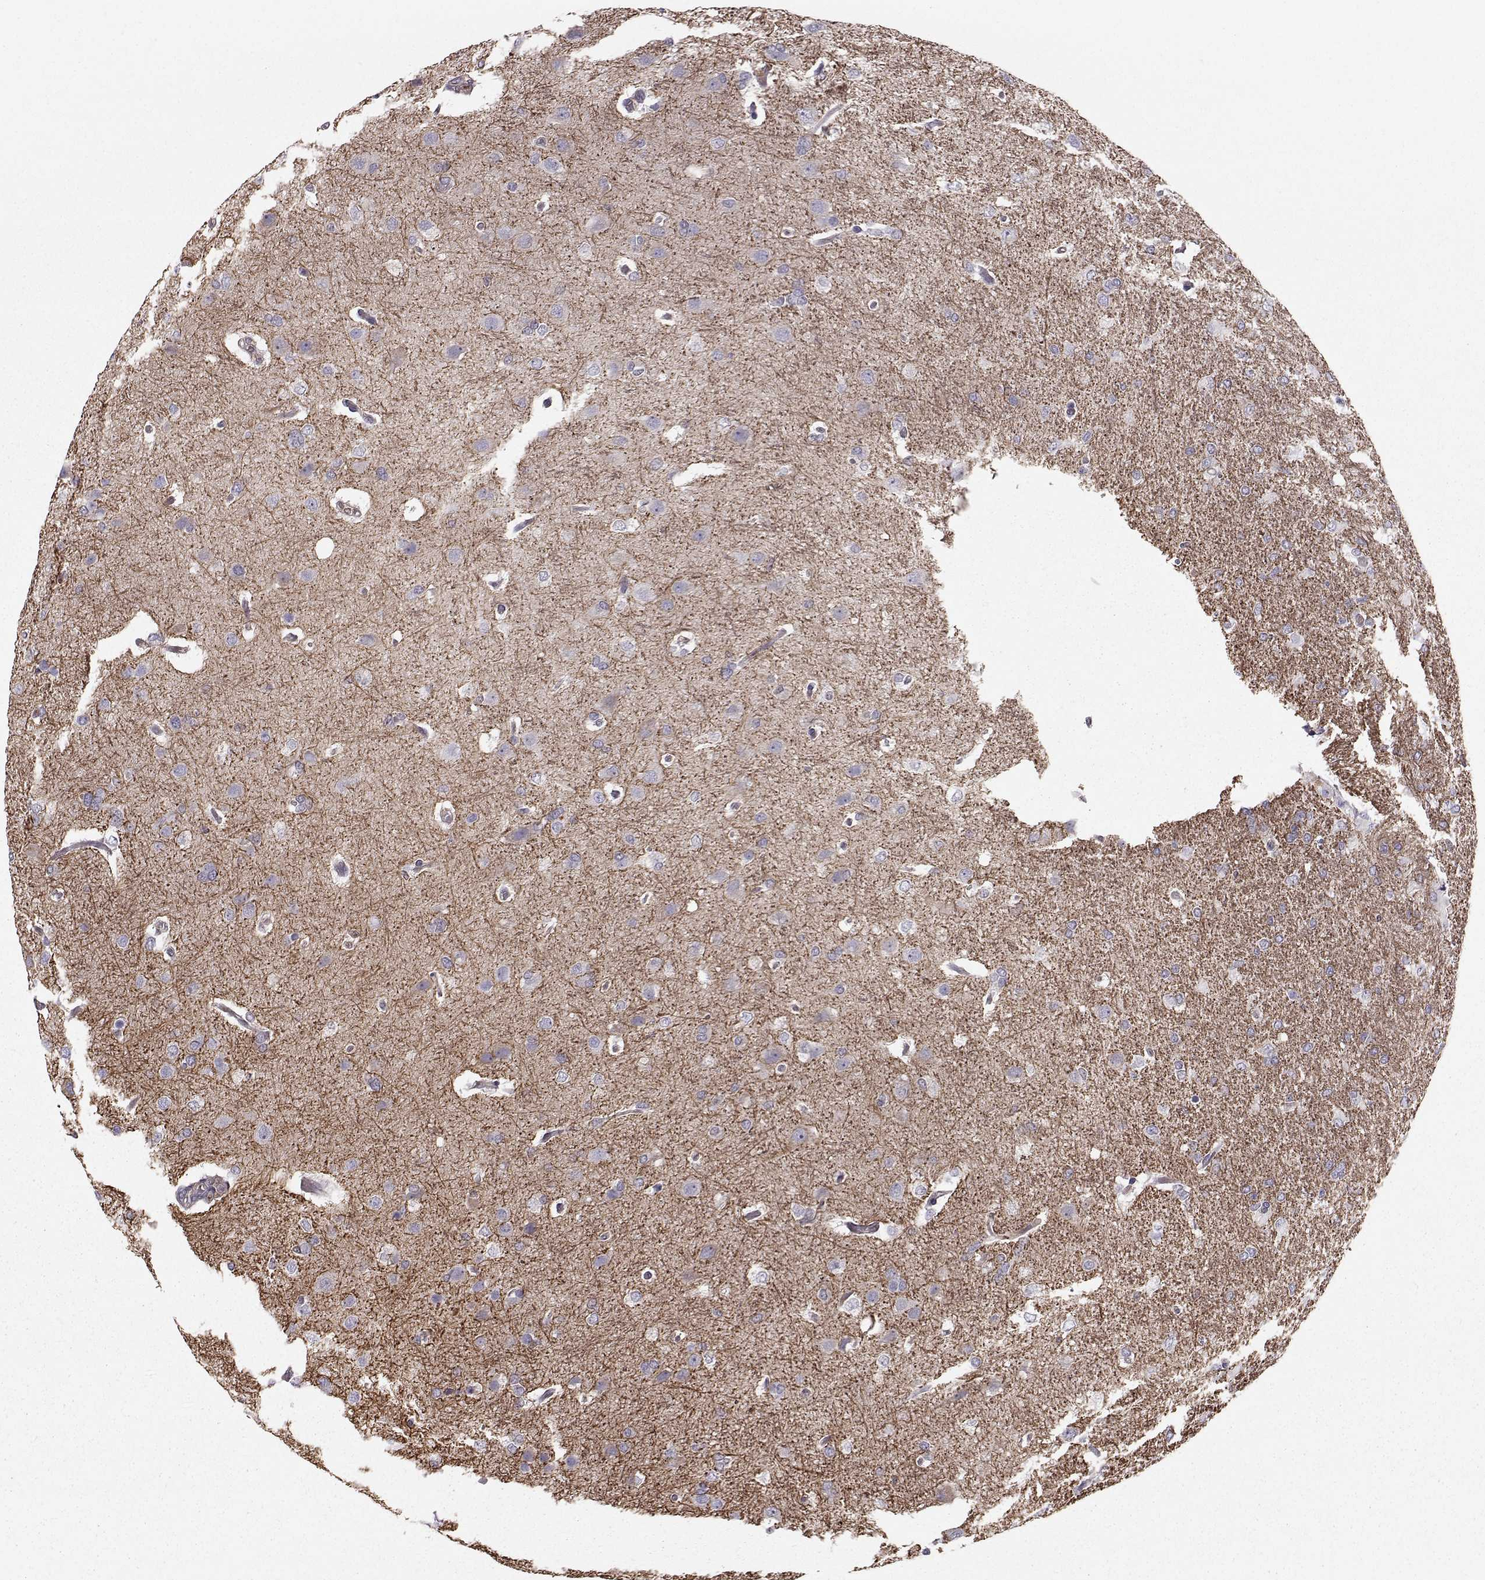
{"staining": {"intensity": "negative", "quantity": "none", "location": "none"}, "tissue": "glioma", "cell_type": "Tumor cells", "image_type": "cancer", "snomed": [{"axis": "morphology", "description": "Glioma, malignant, High grade"}, {"axis": "topography", "description": "Brain"}], "caption": "A high-resolution image shows IHC staining of malignant glioma (high-grade), which demonstrates no significant staining in tumor cells.", "gene": "ASB16", "patient": {"sex": "male", "age": 68}}